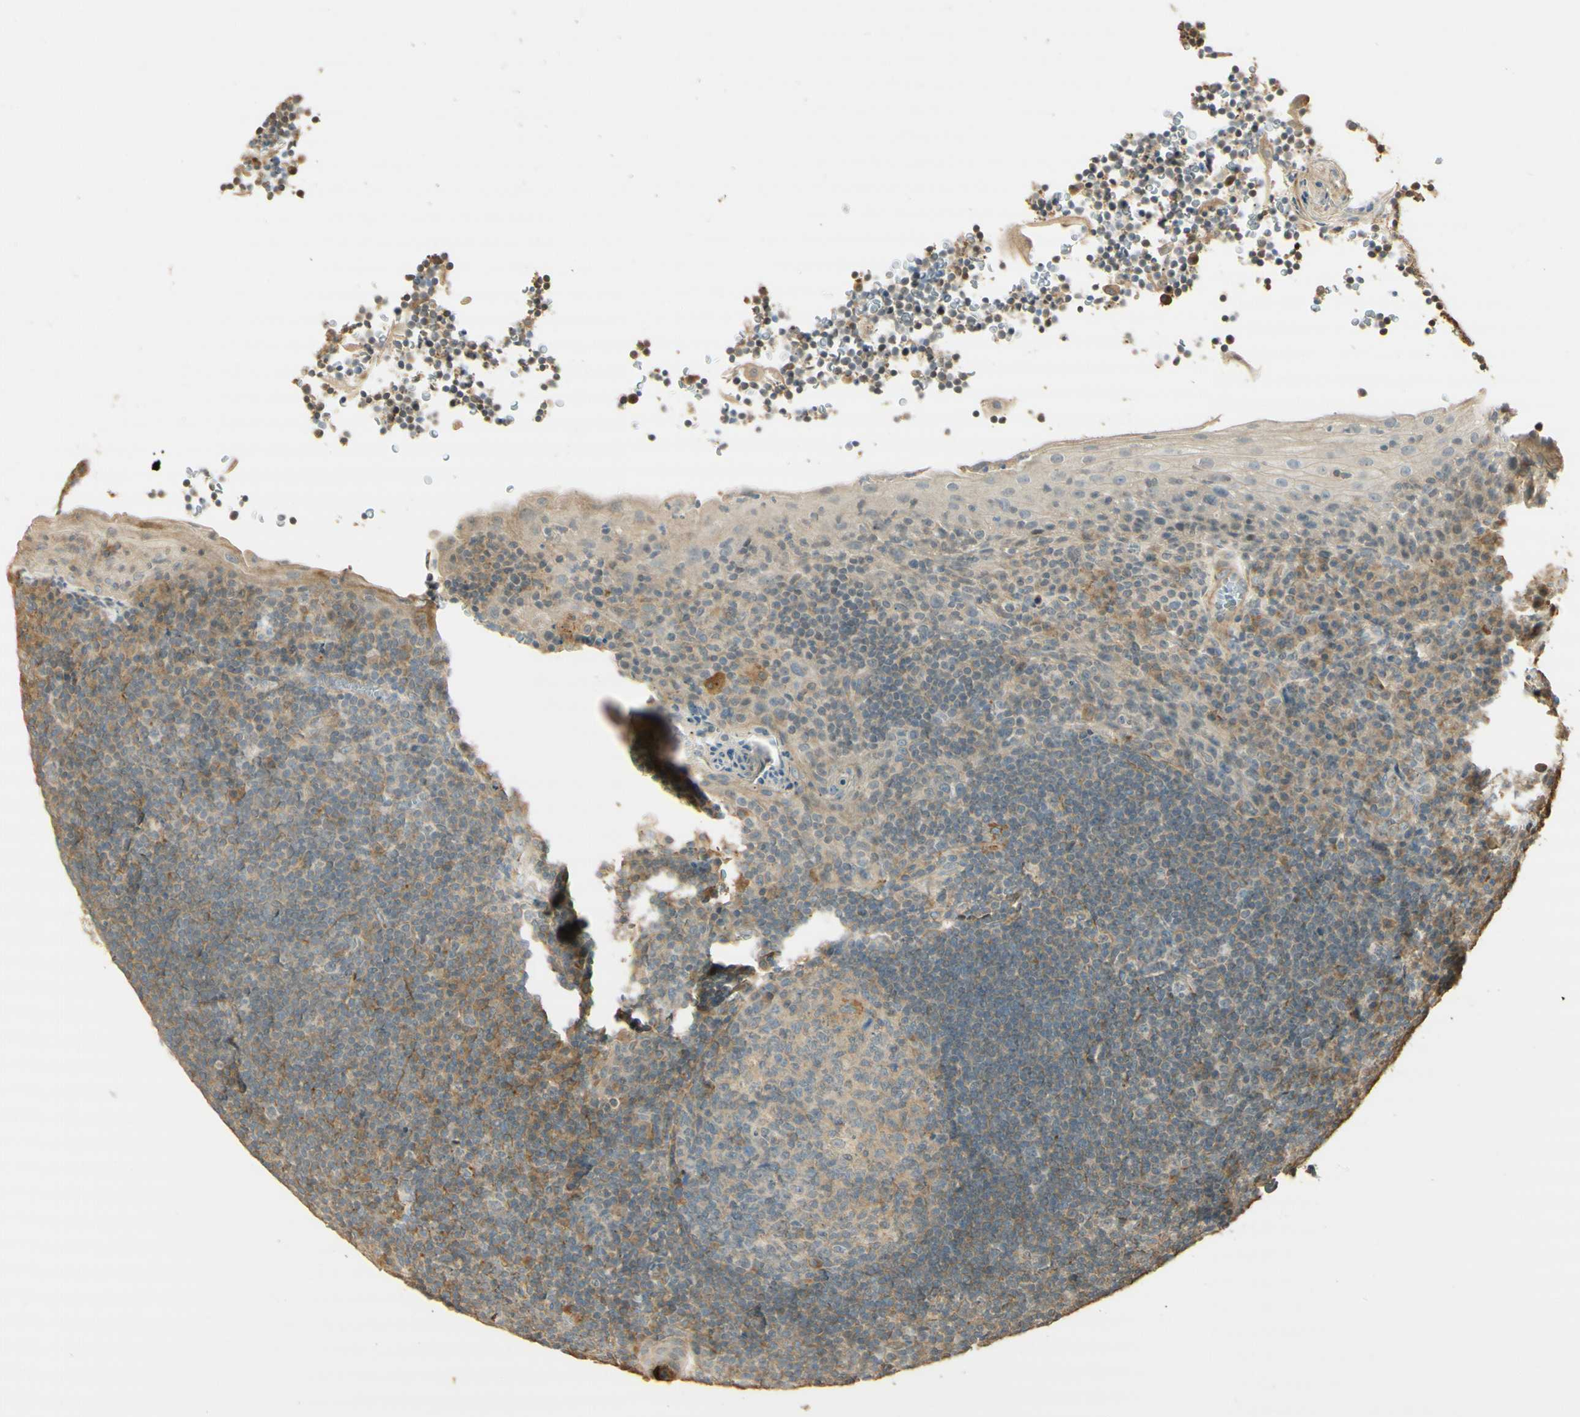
{"staining": {"intensity": "weak", "quantity": "<25%", "location": "cytoplasmic/membranous"}, "tissue": "tonsil", "cell_type": "Germinal center cells", "image_type": "normal", "snomed": [{"axis": "morphology", "description": "Normal tissue, NOS"}, {"axis": "topography", "description": "Tonsil"}], "caption": "DAB (3,3'-diaminobenzidine) immunohistochemical staining of normal human tonsil exhibits no significant staining in germinal center cells.", "gene": "AGER", "patient": {"sex": "male", "age": 37}}